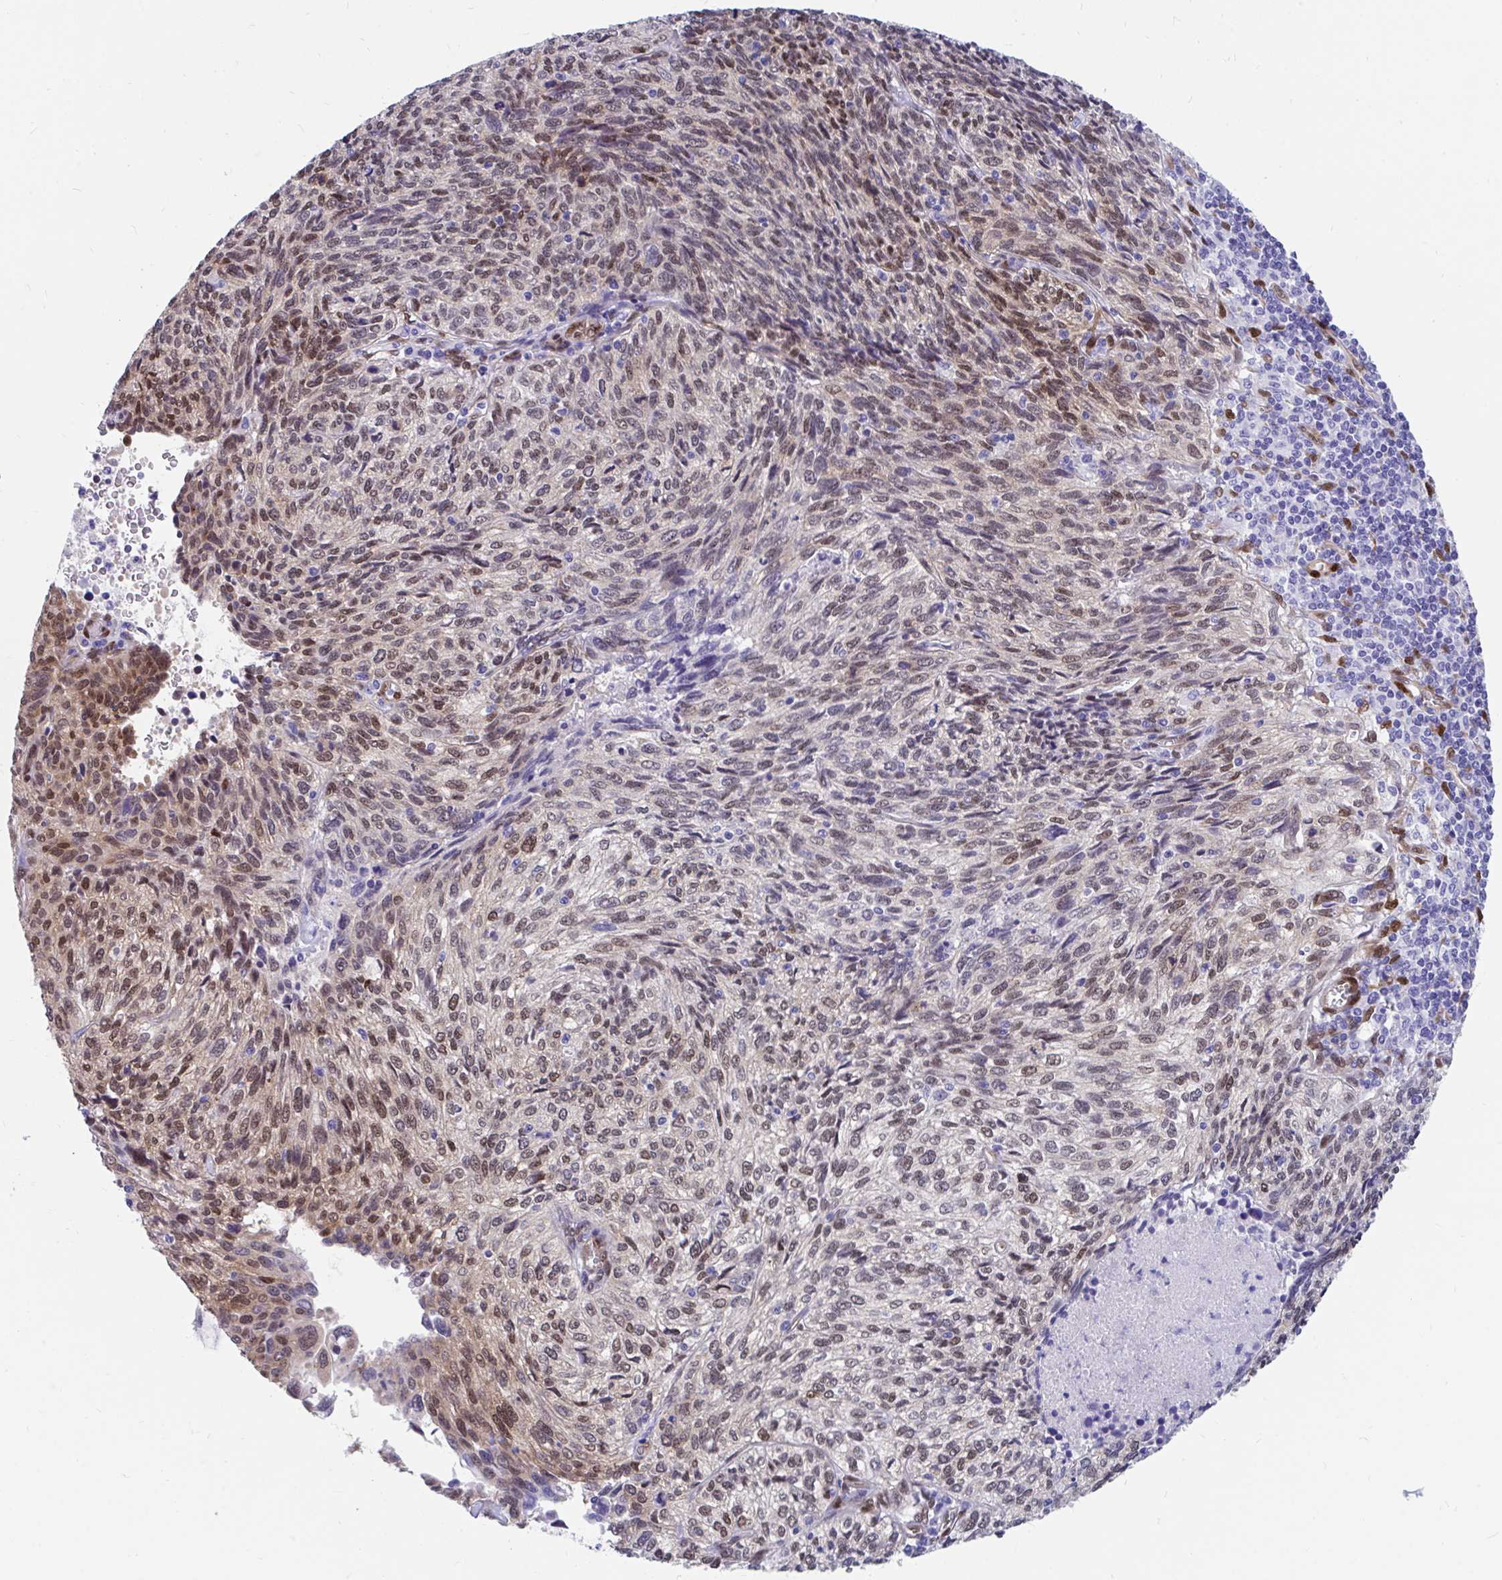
{"staining": {"intensity": "moderate", "quantity": ">75%", "location": "nuclear"}, "tissue": "cervical cancer", "cell_type": "Tumor cells", "image_type": "cancer", "snomed": [{"axis": "morphology", "description": "Squamous cell carcinoma, NOS"}, {"axis": "topography", "description": "Cervix"}], "caption": "An immunohistochemistry image of neoplastic tissue is shown. Protein staining in brown highlights moderate nuclear positivity in cervical squamous cell carcinoma within tumor cells.", "gene": "RBPMS", "patient": {"sex": "female", "age": 45}}